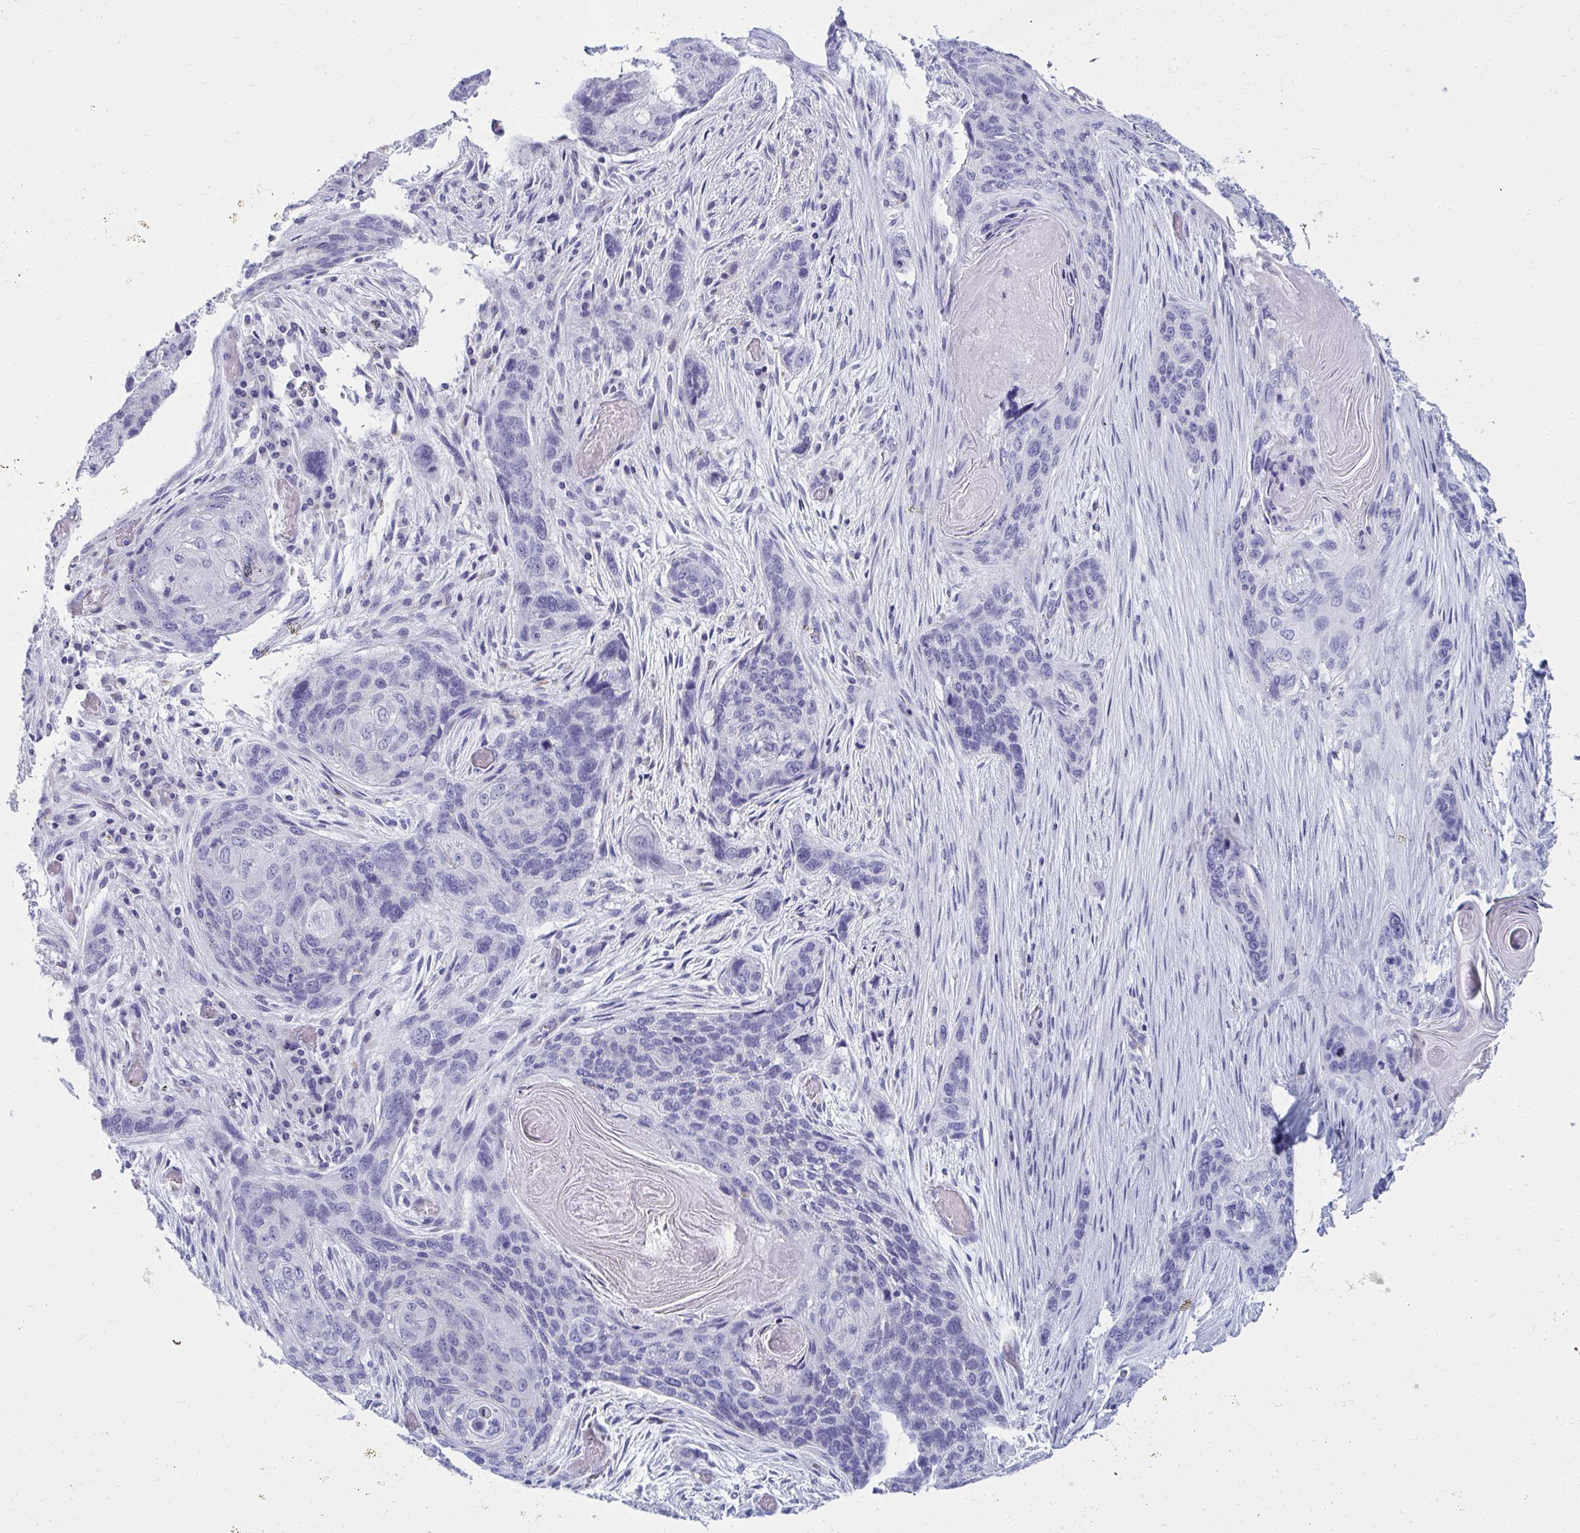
{"staining": {"intensity": "negative", "quantity": "none", "location": "none"}, "tissue": "lung cancer", "cell_type": "Tumor cells", "image_type": "cancer", "snomed": [{"axis": "morphology", "description": "Squamous cell carcinoma, NOS"}, {"axis": "morphology", "description": "Squamous cell carcinoma, metastatic, NOS"}, {"axis": "topography", "description": "Lymph node"}, {"axis": "topography", "description": "Lung"}], "caption": "Human metastatic squamous cell carcinoma (lung) stained for a protein using immunohistochemistry exhibits no staining in tumor cells.", "gene": "QDPR", "patient": {"sex": "male", "age": 41}}